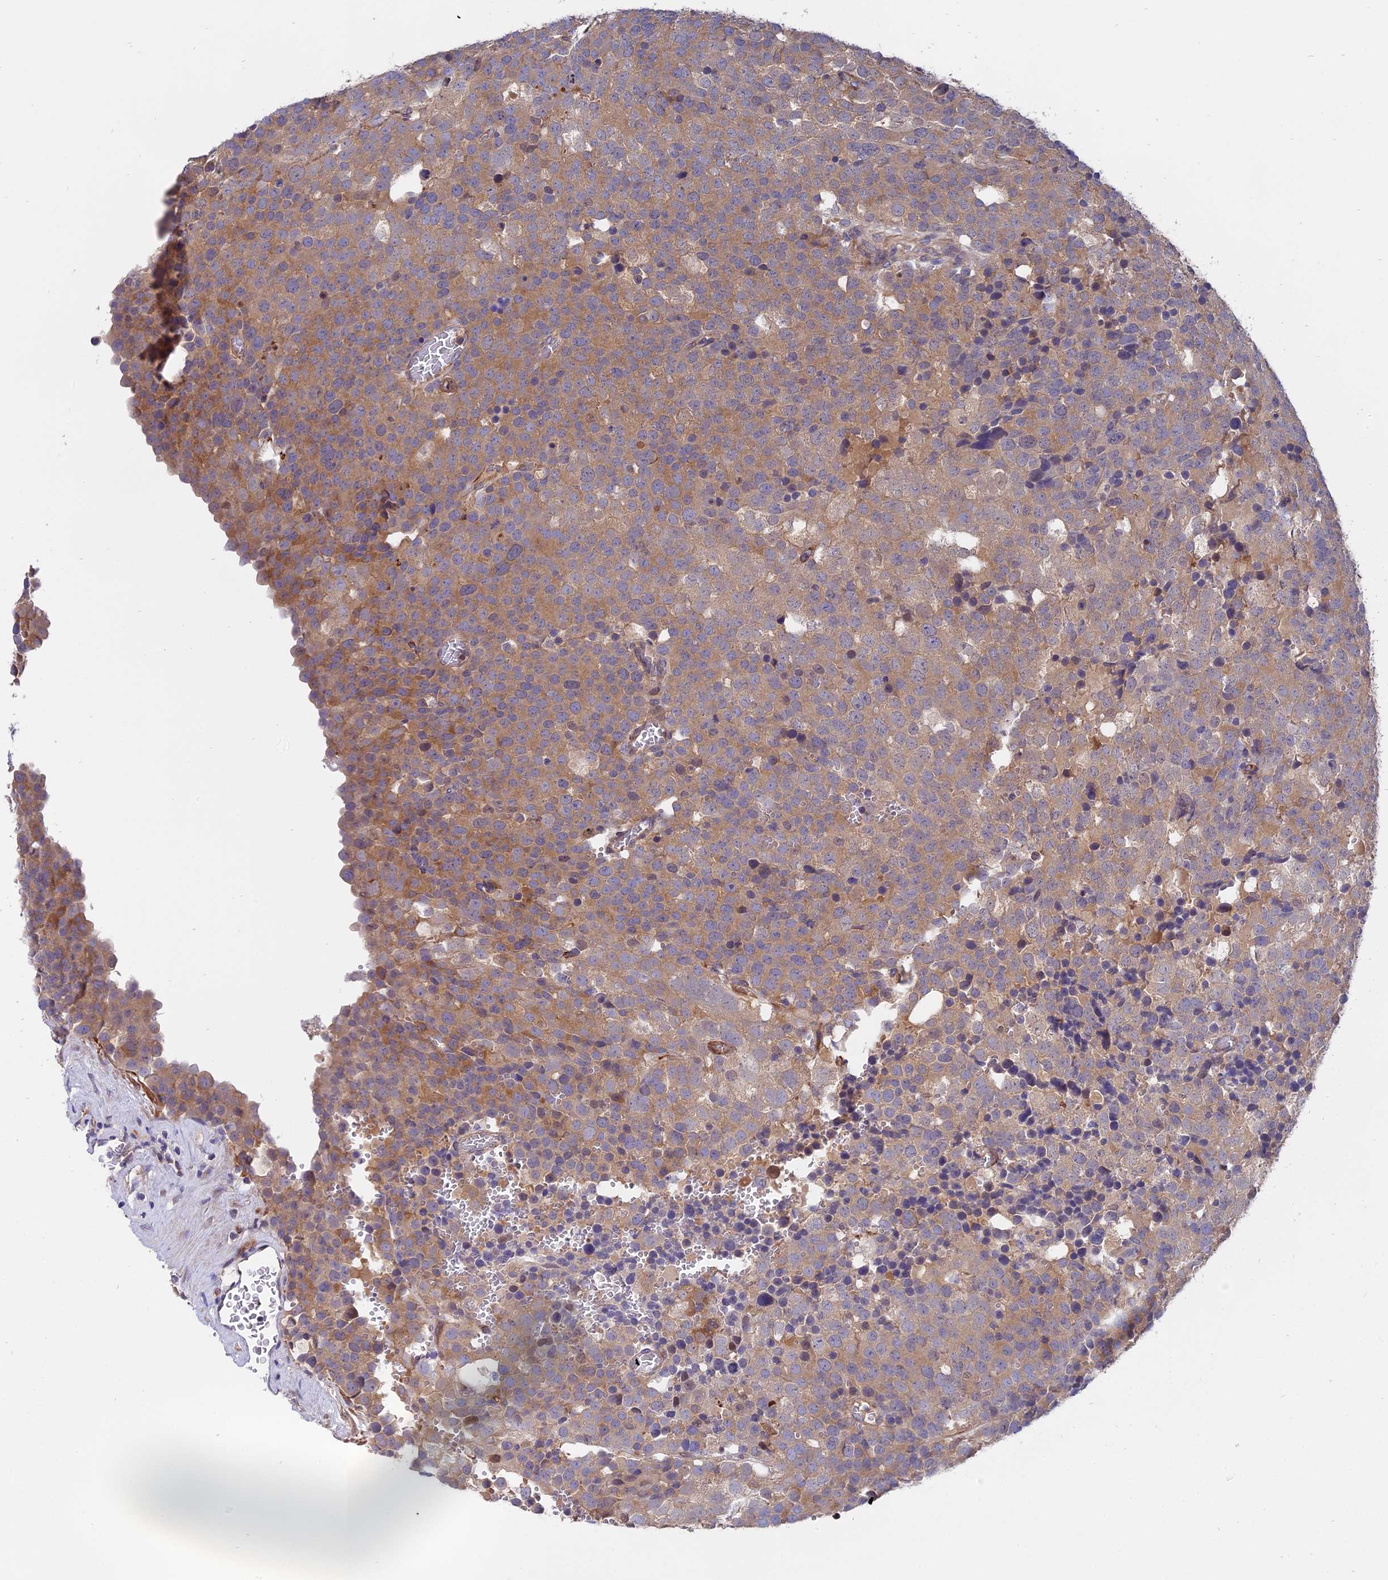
{"staining": {"intensity": "moderate", "quantity": ">75%", "location": "cytoplasmic/membranous"}, "tissue": "testis cancer", "cell_type": "Tumor cells", "image_type": "cancer", "snomed": [{"axis": "morphology", "description": "Seminoma, NOS"}, {"axis": "topography", "description": "Testis"}], "caption": "The photomicrograph shows staining of testis cancer, revealing moderate cytoplasmic/membranous protein staining (brown color) within tumor cells.", "gene": "FAM118B", "patient": {"sex": "male", "age": 71}}